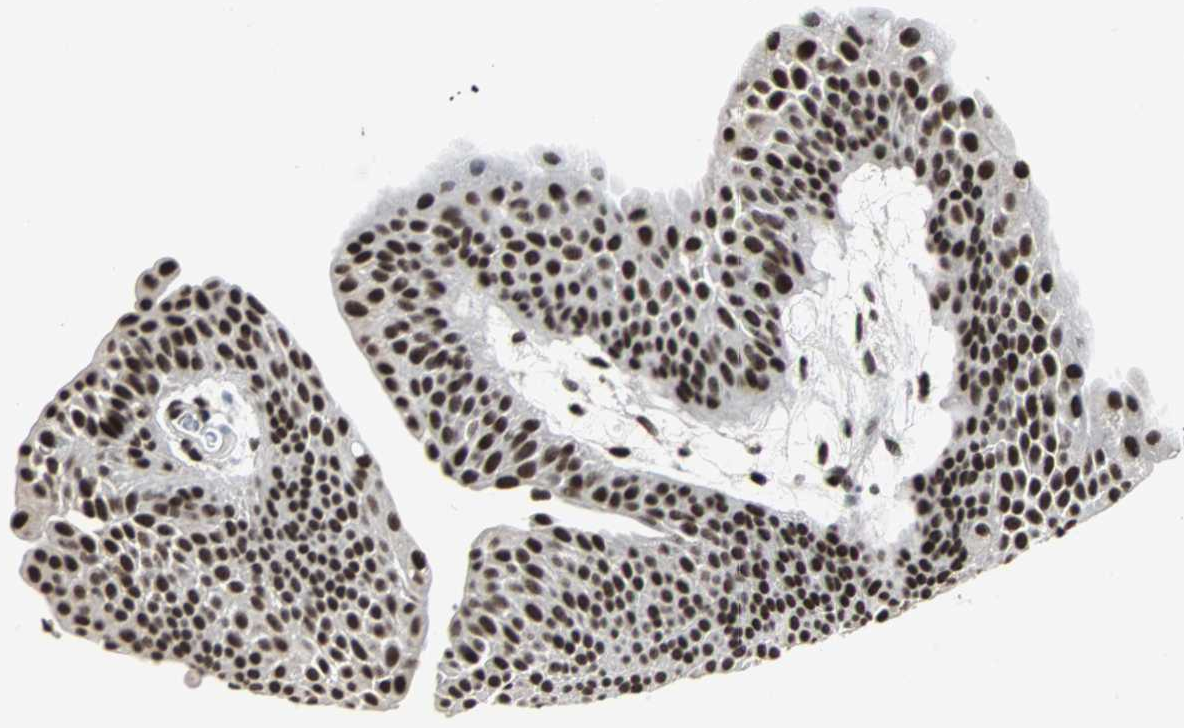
{"staining": {"intensity": "strong", "quantity": ">75%", "location": "nuclear"}, "tissue": "urothelial cancer", "cell_type": "Tumor cells", "image_type": "cancer", "snomed": [{"axis": "morphology", "description": "Urothelial carcinoma, Low grade"}, {"axis": "topography", "description": "Urinary bladder"}], "caption": "Immunohistochemistry image of neoplastic tissue: urothelial cancer stained using immunohistochemistry (IHC) displays high levels of strong protein expression localized specifically in the nuclear of tumor cells, appearing as a nuclear brown color.", "gene": "PNKP", "patient": {"sex": "female", "age": 60}}